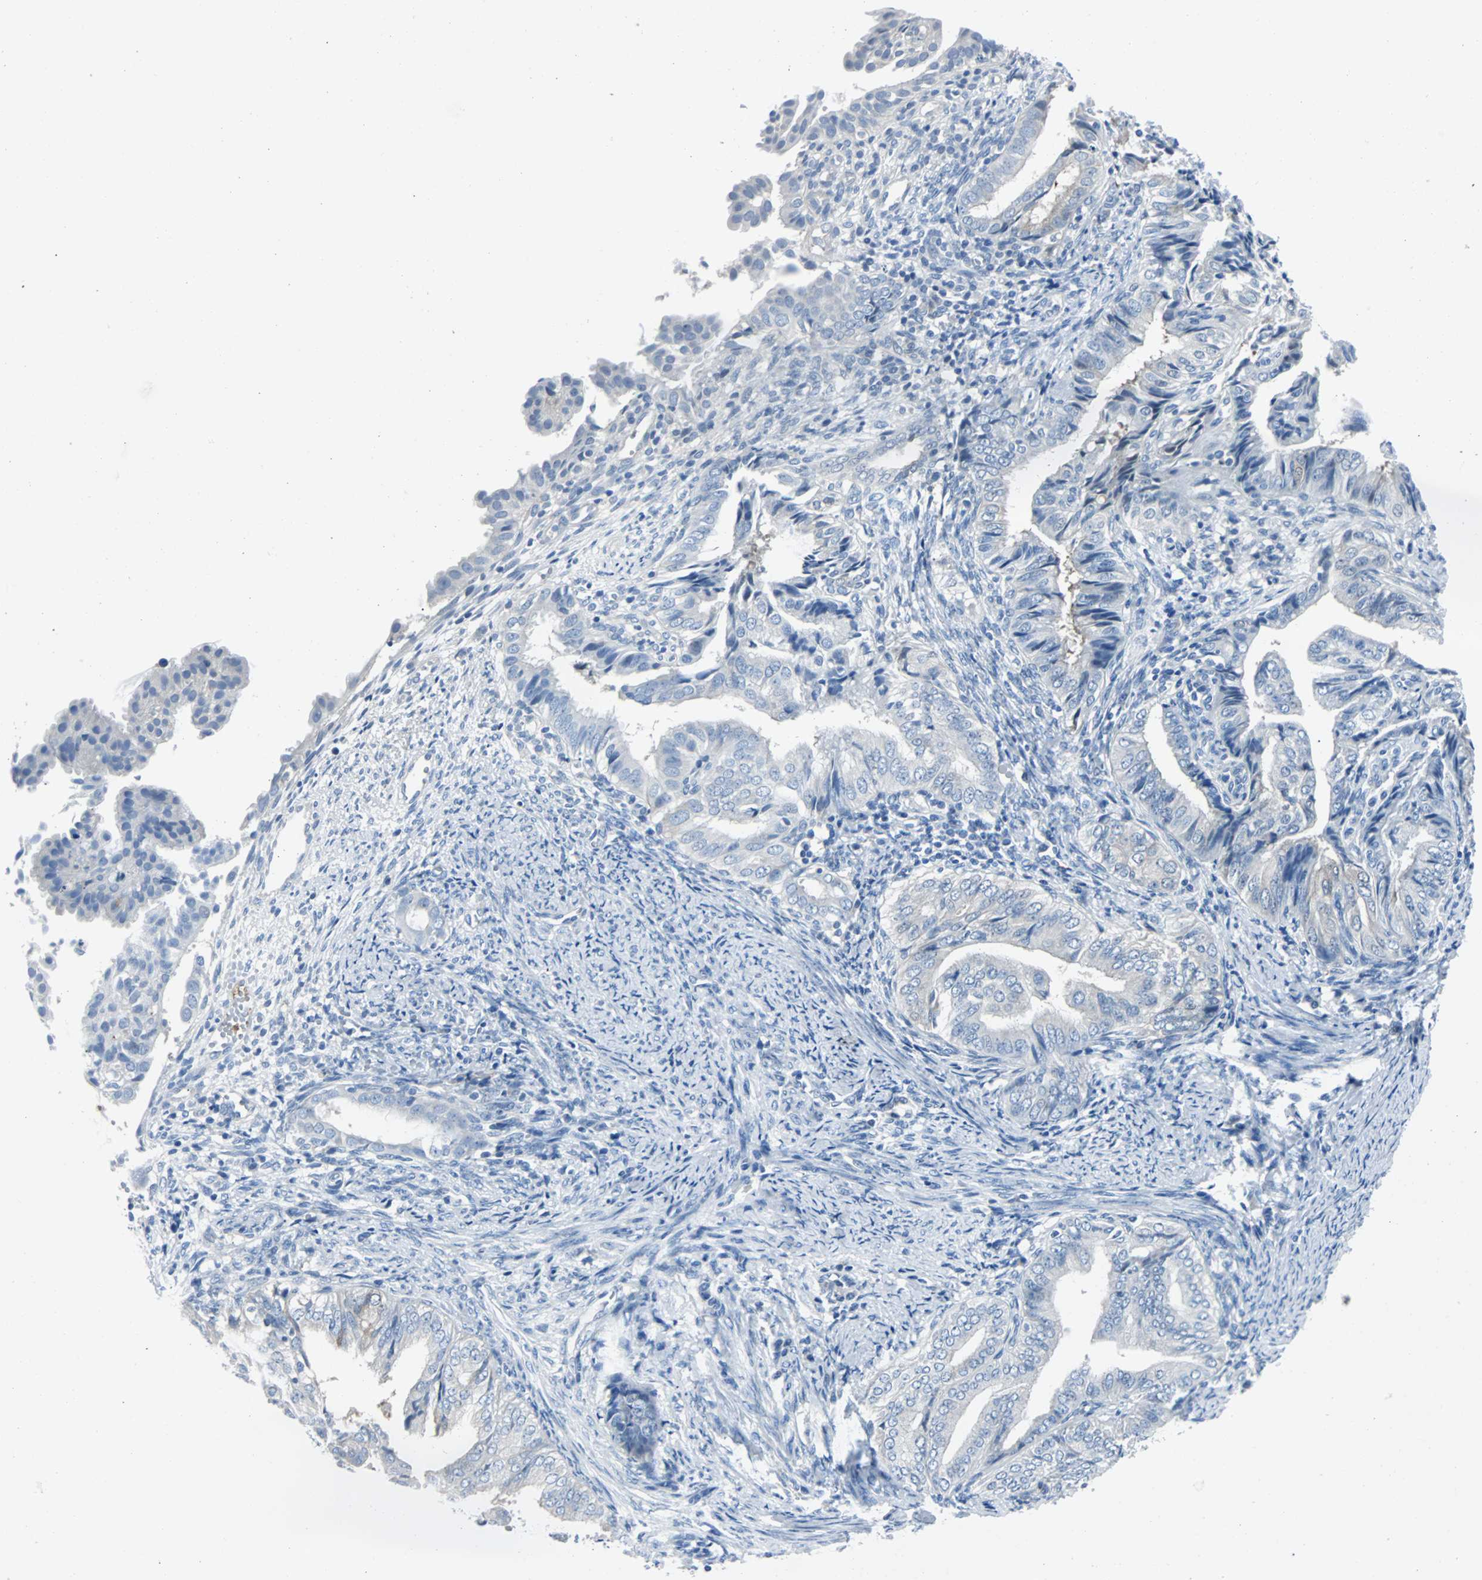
{"staining": {"intensity": "weak", "quantity": "<25%", "location": "cytoplasmic/membranous"}, "tissue": "endometrial cancer", "cell_type": "Tumor cells", "image_type": "cancer", "snomed": [{"axis": "morphology", "description": "Adenocarcinoma, NOS"}, {"axis": "topography", "description": "Endometrium"}], "caption": "Micrograph shows no protein positivity in tumor cells of adenocarcinoma (endometrial) tissue.", "gene": "RASA1", "patient": {"sex": "female", "age": 58}}